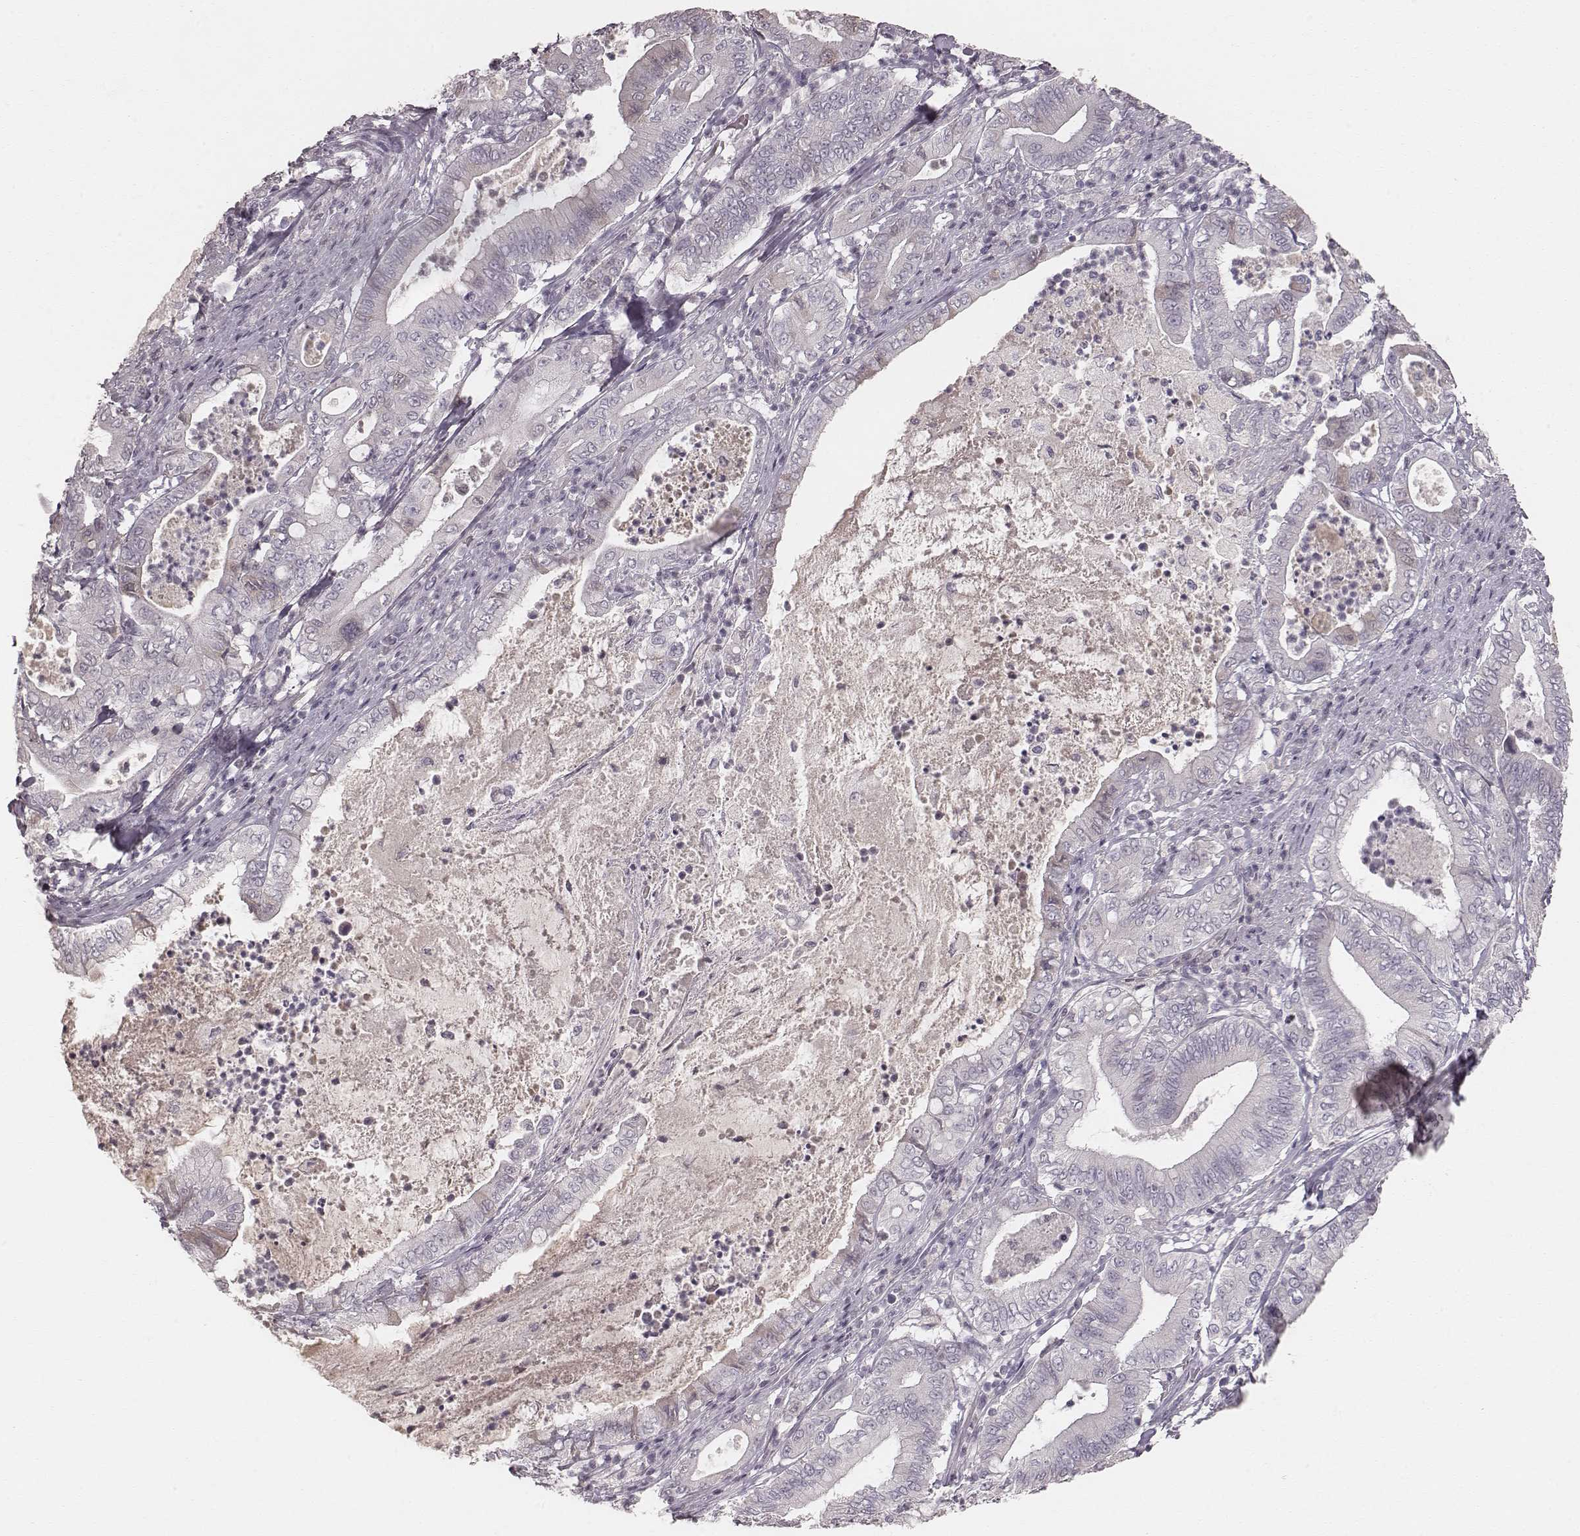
{"staining": {"intensity": "negative", "quantity": "none", "location": "none"}, "tissue": "pancreatic cancer", "cell_type": "Tumor cells", "image_type": "cancer", "snomed": [{"axis": "morphology", "description": "Adenocarcinoma, NOS"}, {"axis": "topography", "description": "Pancreas"}], "caption": "Tumor cells show no significant positivity in pancreatic adenocarcinoma.", "gene": "LY6K", "patient": {"sex": "male", "age": 71}}